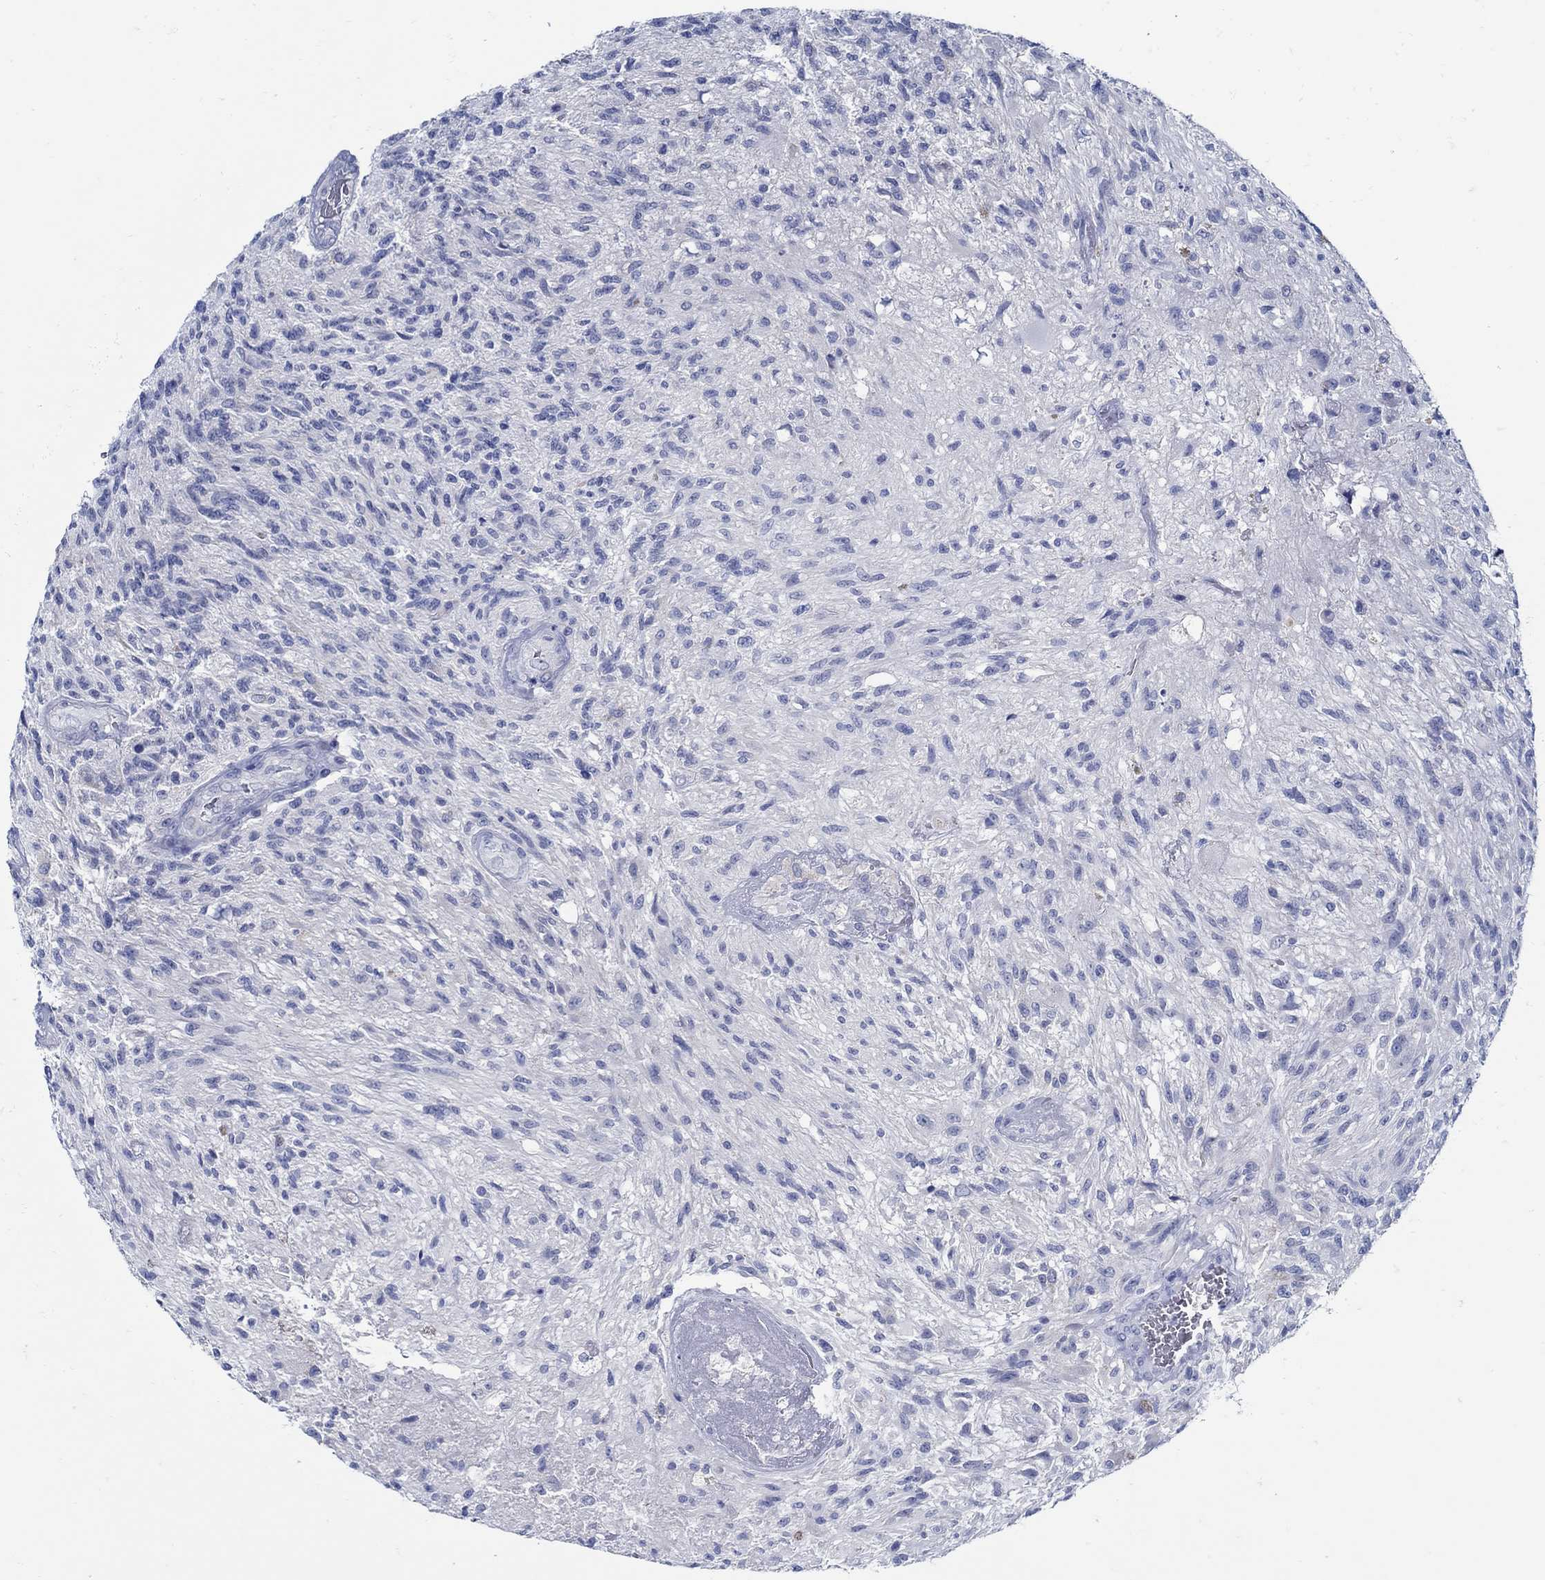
{"staining": {"intensity": "negative", "quantity": "none", "location": "none"}, "tissue": "glioma", "cell_type": "Tumor cells", "image_type": "cancer", "snomed": [{"axis": "morphology", "description": "Glioma, malignant, High grade"}, {"axis": "topography", "description": "Brain"}], "caption": "The IHC histopathology image has no significant expression in tumor cells of glioma tissue.", "gene": "PAX9", "patient": {"sex": "male", "age": 56}}